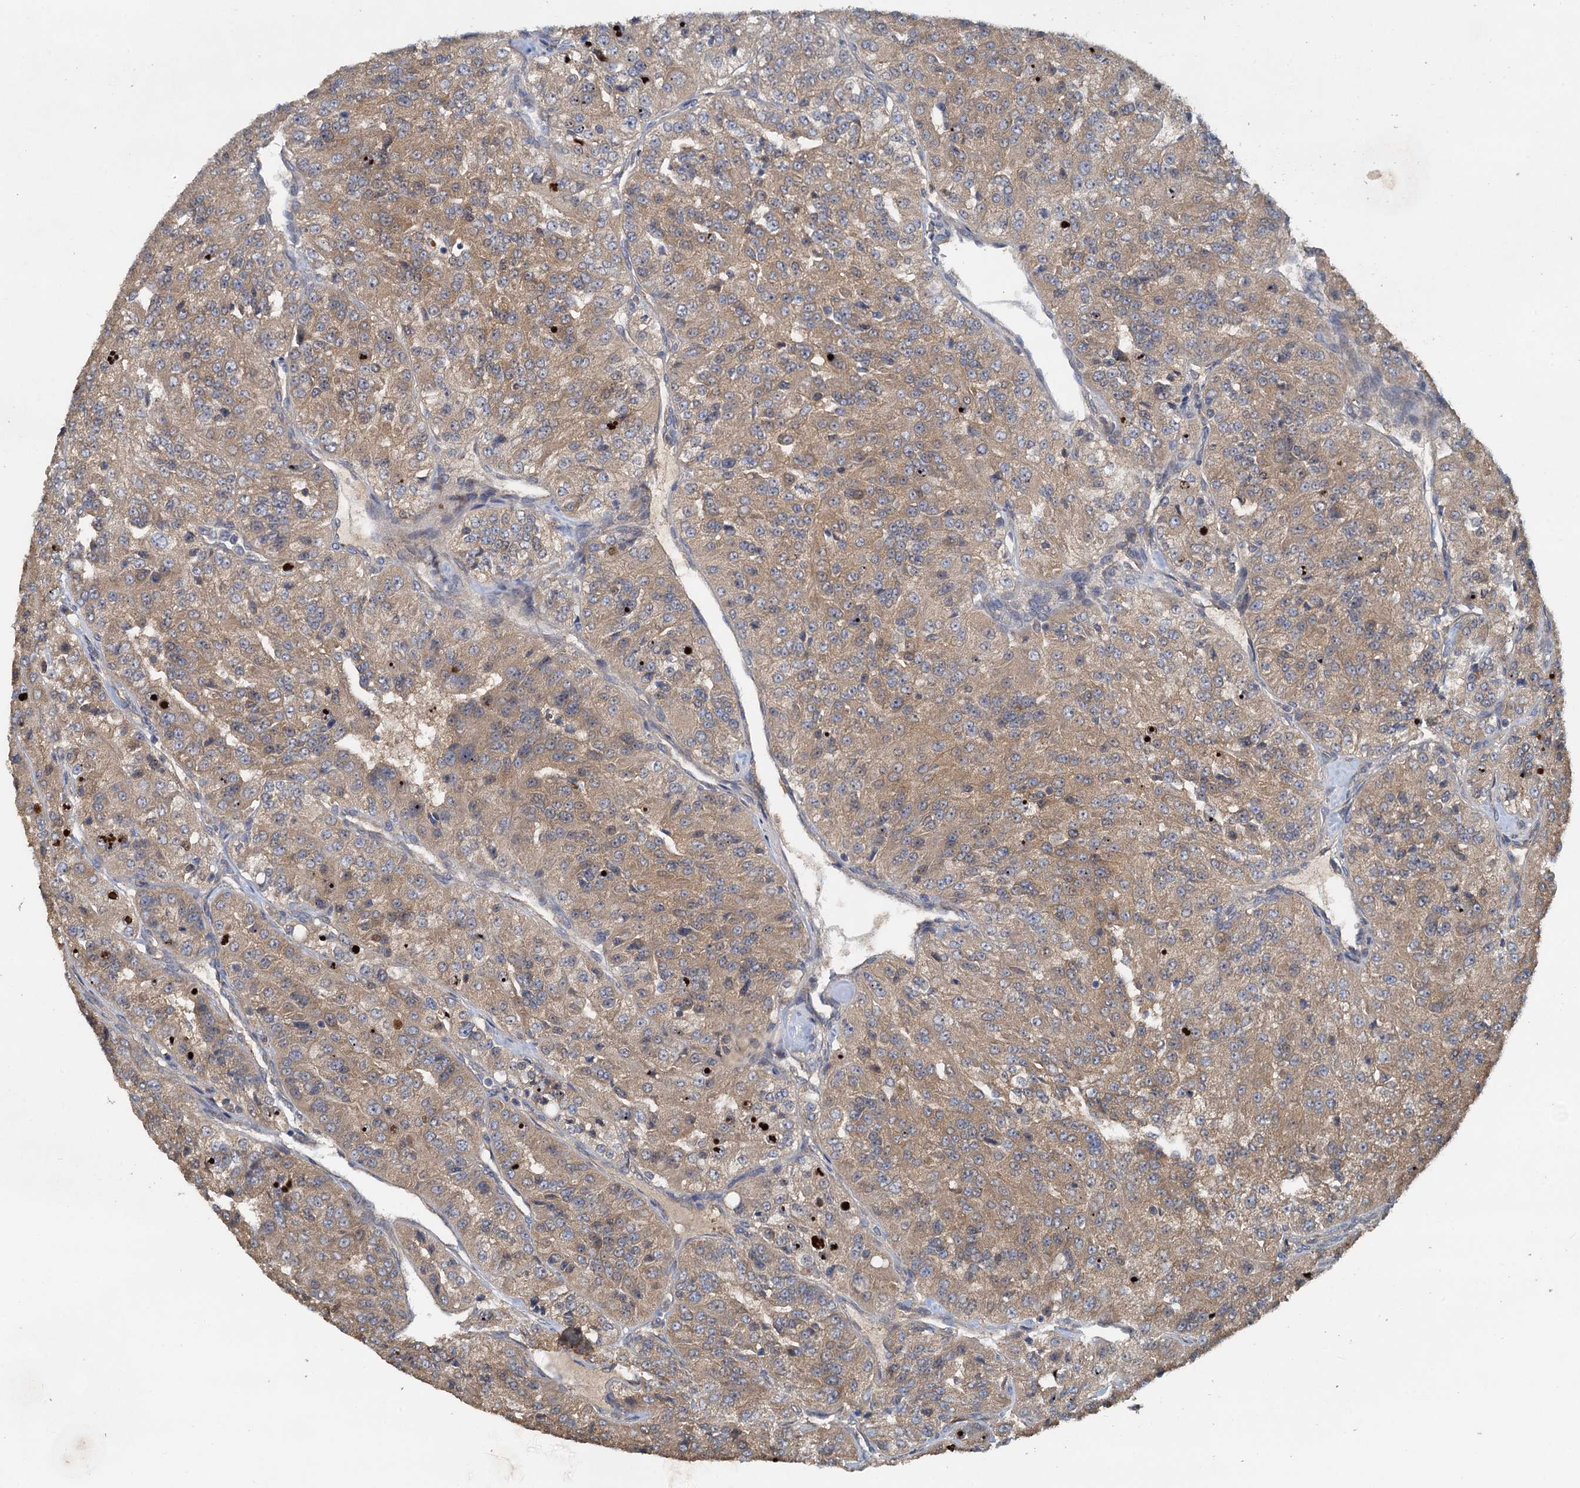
{"staining": {"intensity": "moderate", "quantity": ">75%", "location": "cytoplasmic/membranous"}, "tissue": "renal cancer", "cell_type": "Tumor cells", "image_type": "cancer", "snomed": [{"axis": "morphology", "description": "Adenocarcinoma, NOS"}, {"axis": "topography", "description": "Kidney"}], "caption": "Human renal cancer (adenocarcinoma) stained for a protein (brown) reveals moderate cytoplasmic/membranous positive positivity in about >75% of tumor cells.", "gene": "HYI", "patient": {"sex": "female", "age": 63}}